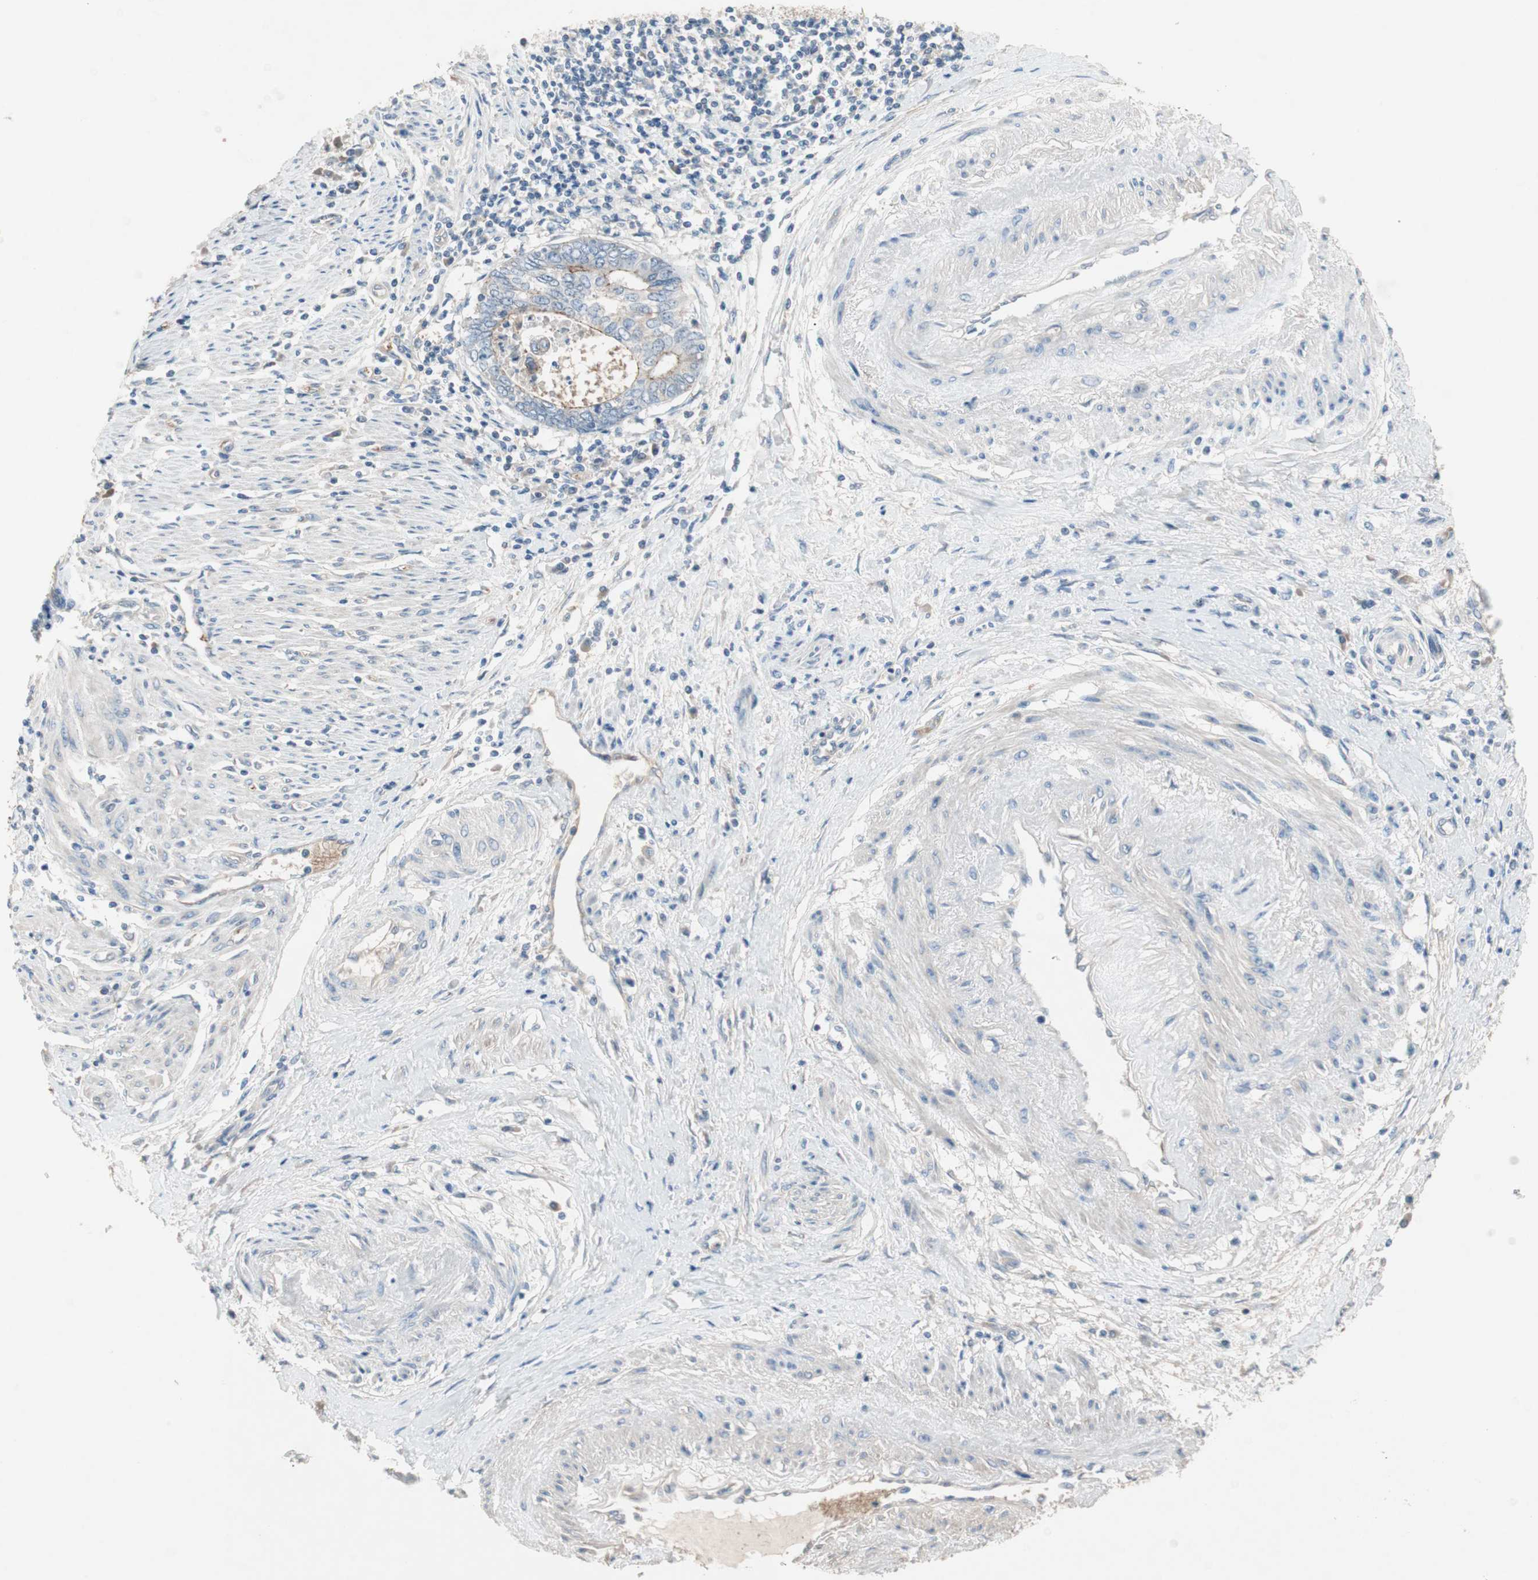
{"staining": {"intensity": "negative", "quantity": "none", "location": "none"}, "tissue": "endometrial cancer", "cell_type": "Tumor cells", "image_type": "cancer", "snomed": [{"axis": "morphology", "description": "Adenocarcinoma, NOS"}, {"axis": "topography", "description": "Uterus"}, {"axis": "topography", "description": "Endometrium"}], "caption": "Image shows no significant protein expression in tumor cells of endometrial cancer. (DAB (3,3'-diaminobenzidine) IHC visualized using brightfield microscopy, high magnification).", "gene": "GLUL", "patient": {"sex": "female", "age": 70}}